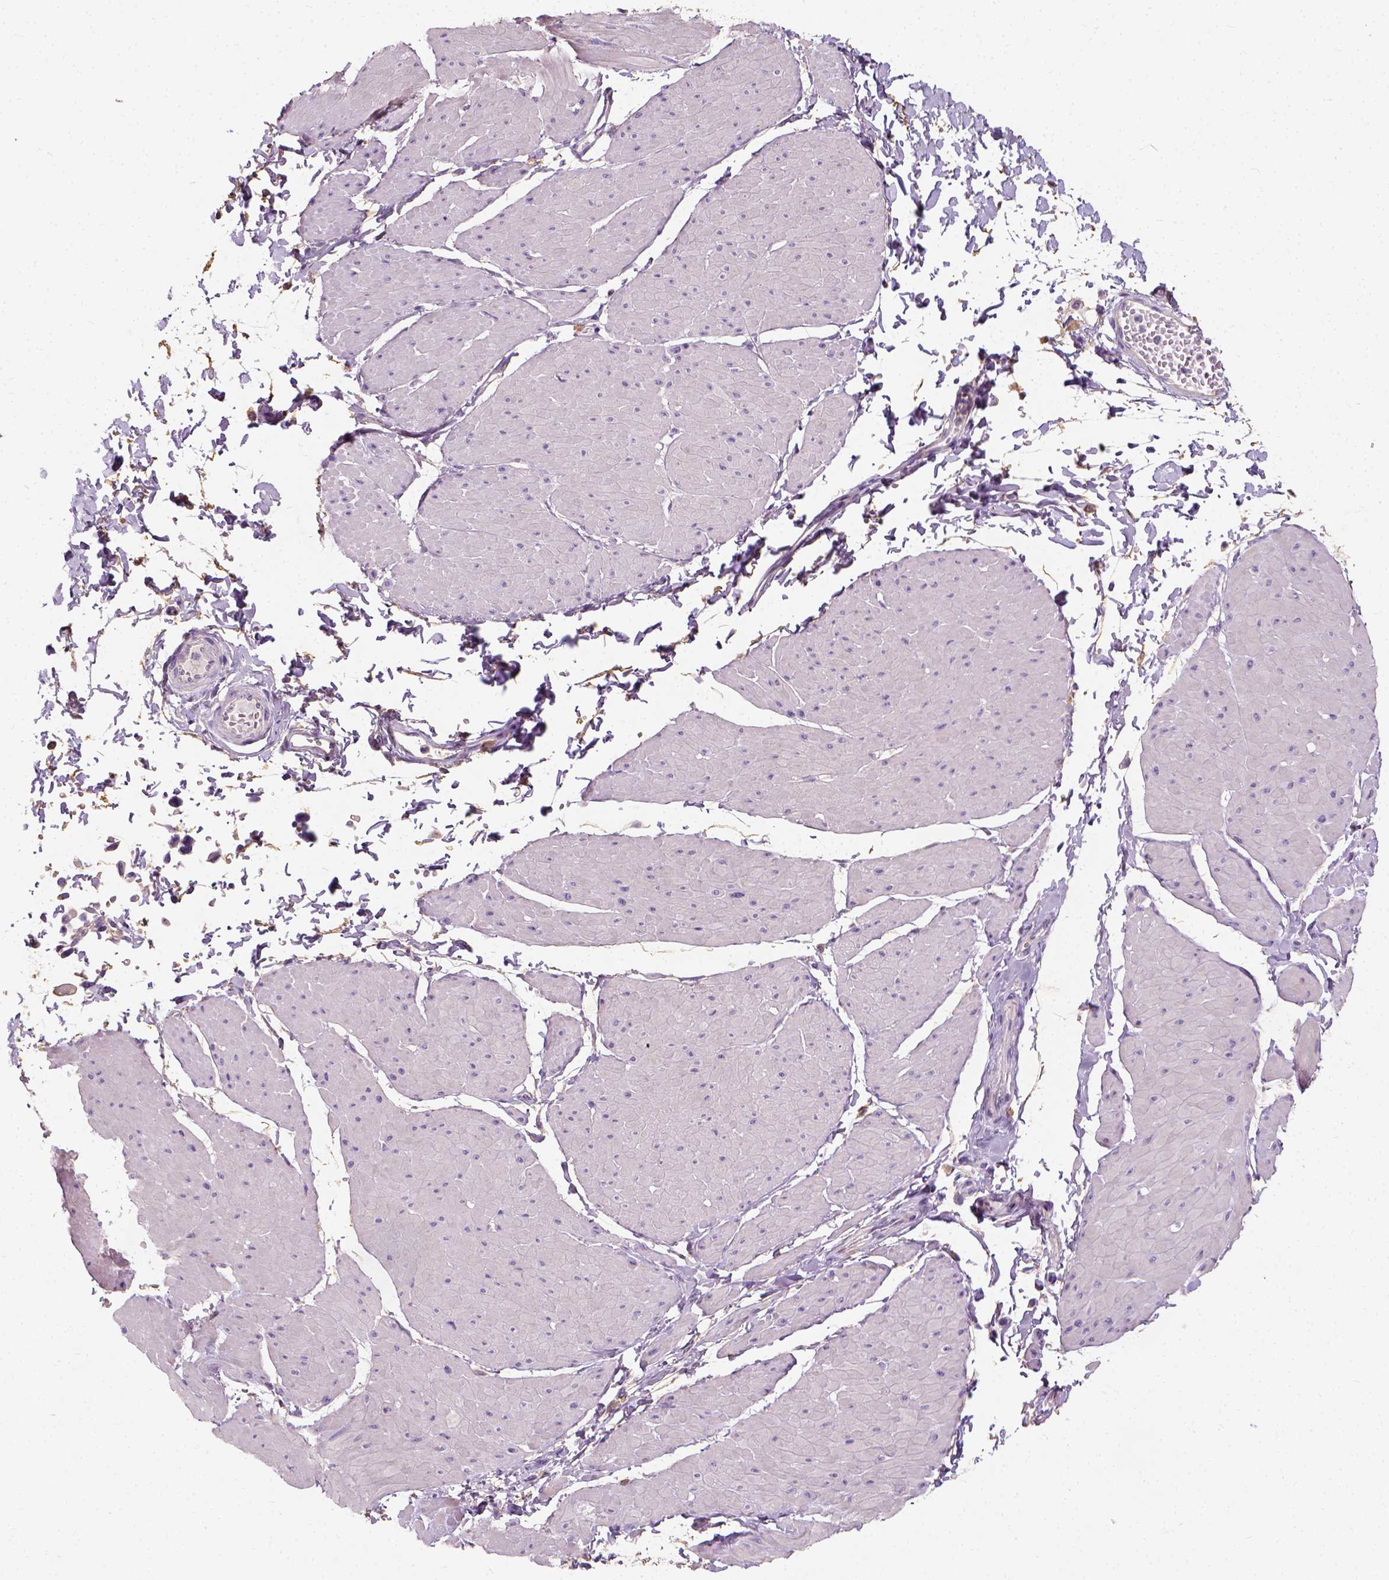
{"staining": {"intensity": "negative", "quantity": "none", "location": "none"}, "tissue": "adipose tissue", "cell_type": "Adipocytes", "image_type": "normal", "snomed": [{"axis": "morphology", "description": "Normal tissue, NOS"}, {"axis": "topography", "description": "Smooth muscle"}, {"axis": "topography", "description": "Peripheral nerve tissue"}], "caption": "This micrograph is of unremarkable adipose tissue stained with immunohistochemistry to label a protein in brown with the nuclei are counter-stained blue. There is no staining in adipocytes.", "gene": "DHCR24", "patient": {"sex": "male", "age": 58}}